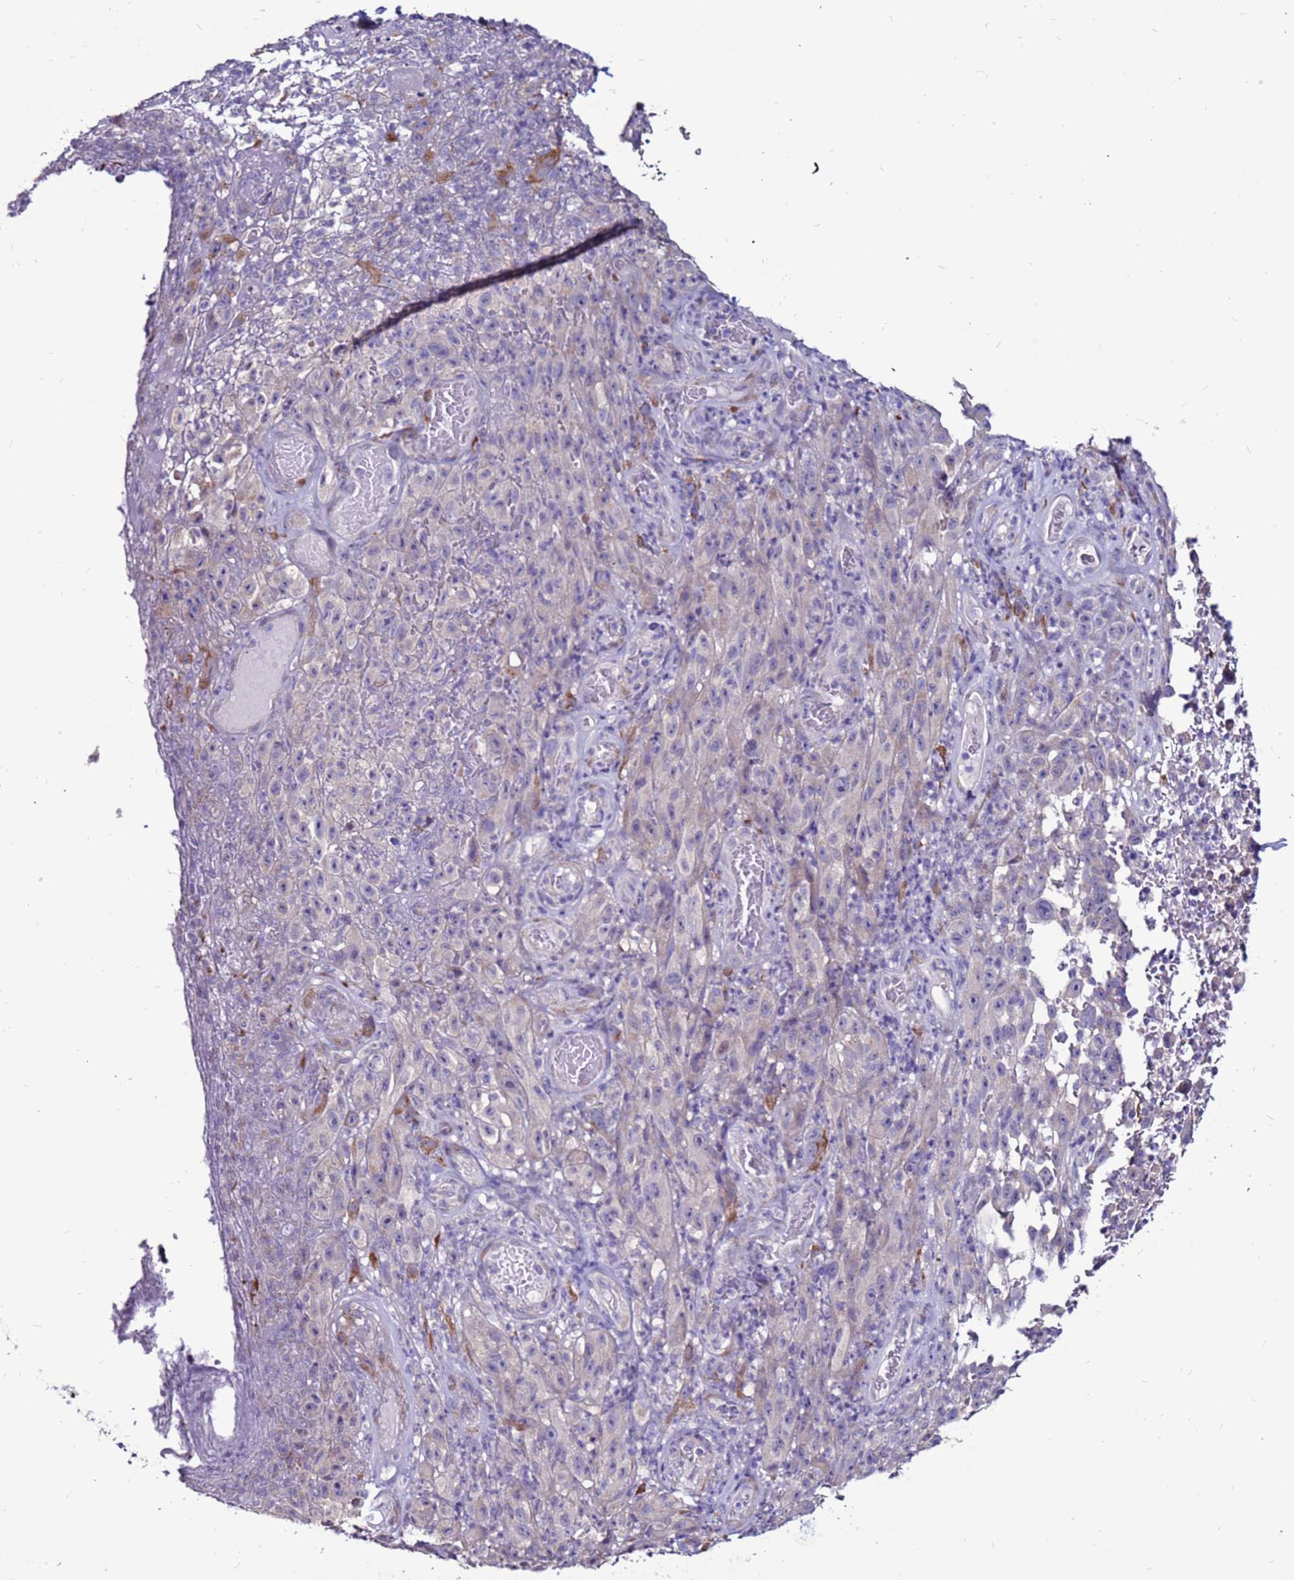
{"staining": {"intensity": "negative", "quantity": "none", "location": "none"}, "tissue": "melanoma", "cell_type": "Tumor cells", "image_type": "cancer", "snomed": [{"axis": "morphology", "description": "Malignant melanoma, NOS"}, {"axis": "topography", "description": "Skin"}], "caption": "The image displays no staining of tumor cells in malignant melanoma. (Brightfield microscopy of DAB immunohistochemistry (IHC) at high magnification).", "gene": "SLC44A3", "patient": {"sex": "female", "age": 82}}